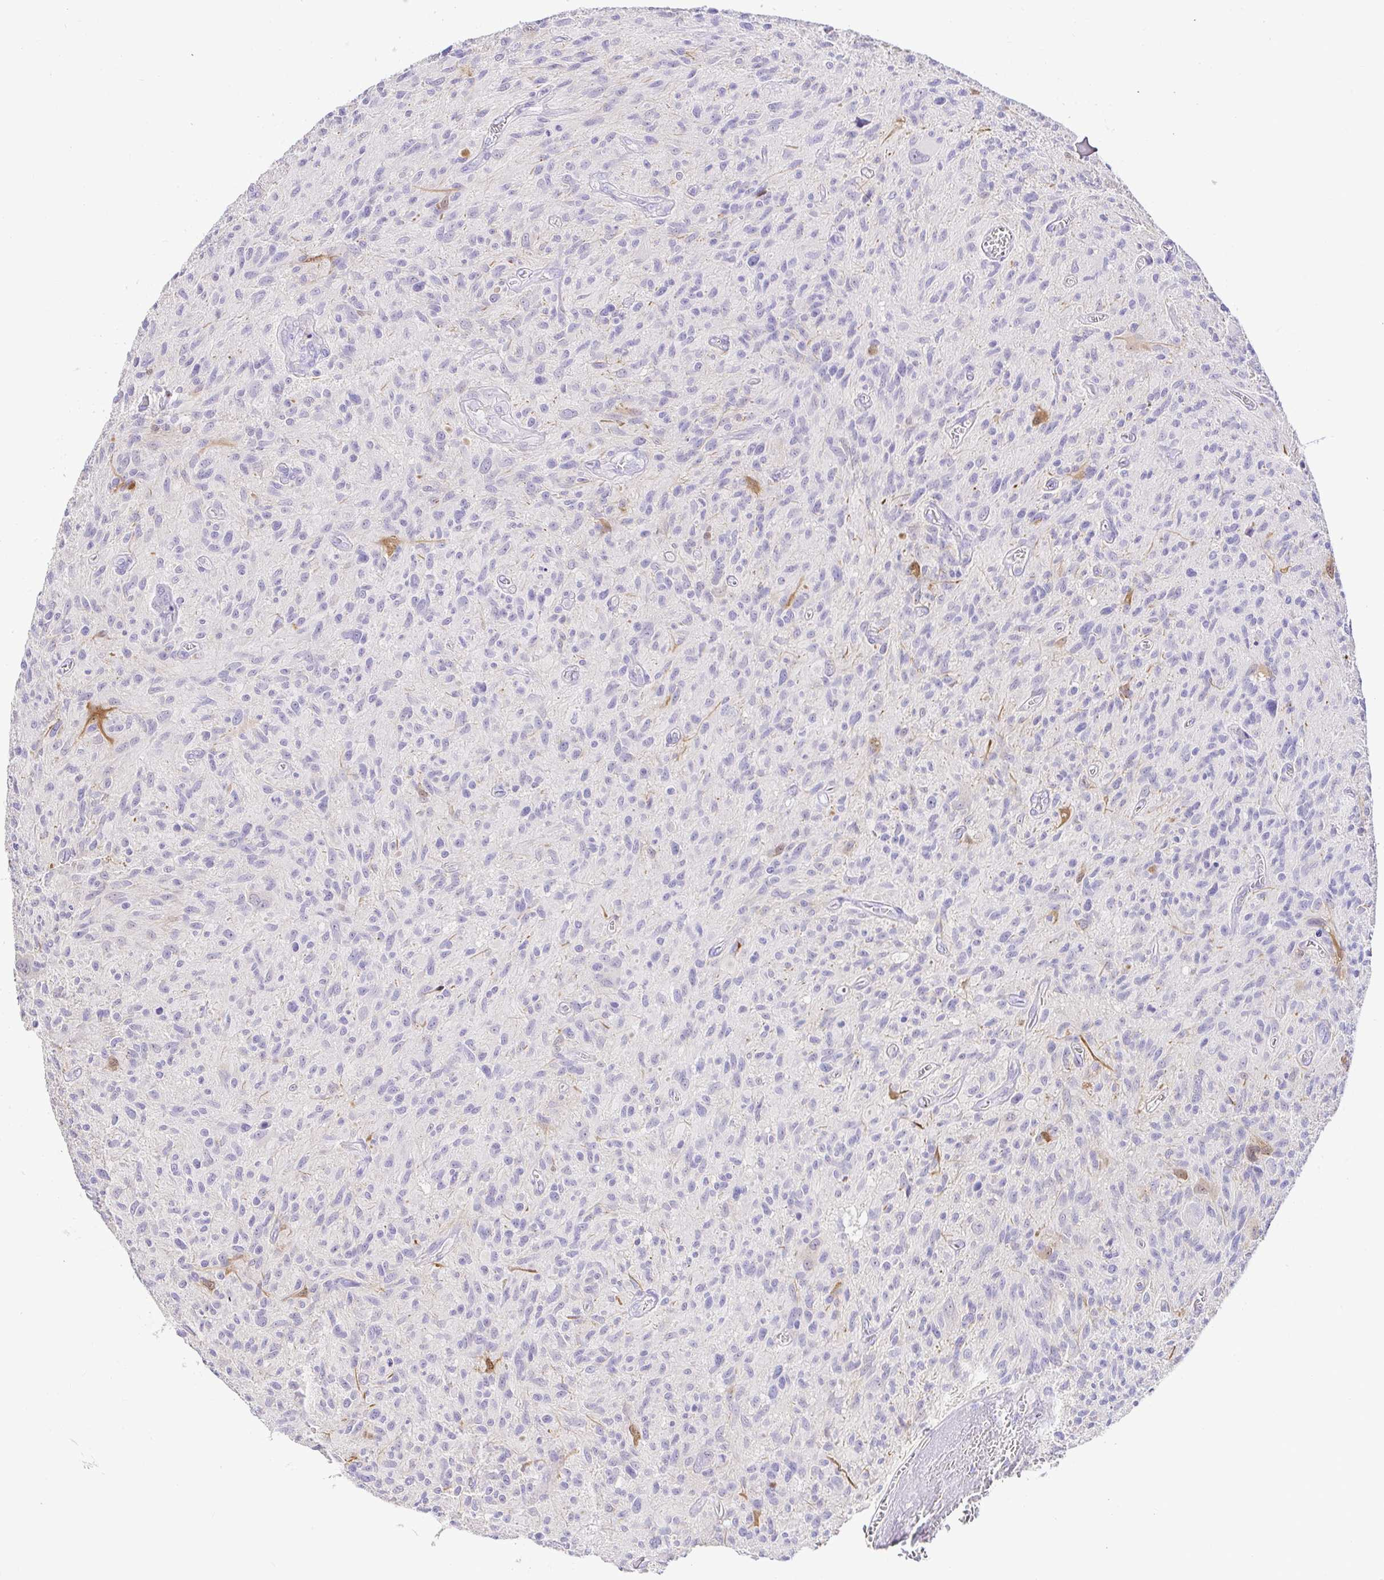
{"staining": {"intensity": "negative", "quantity": "none", "location": "none"}, "tissue": "glioma", "cell_type": "Tumor cells", "image_type": "cancer", "snomed": [{"axis": "morphology", "description": "Glioma, malignant, High grade"}, {"axis": "topography", "description": "Brain"}], "caption": "There is no significant positivity in tumor cells of malignant glioma (high-grade).", "gene": "CDO1", "patient": {"sex": "male", "age": 75}}